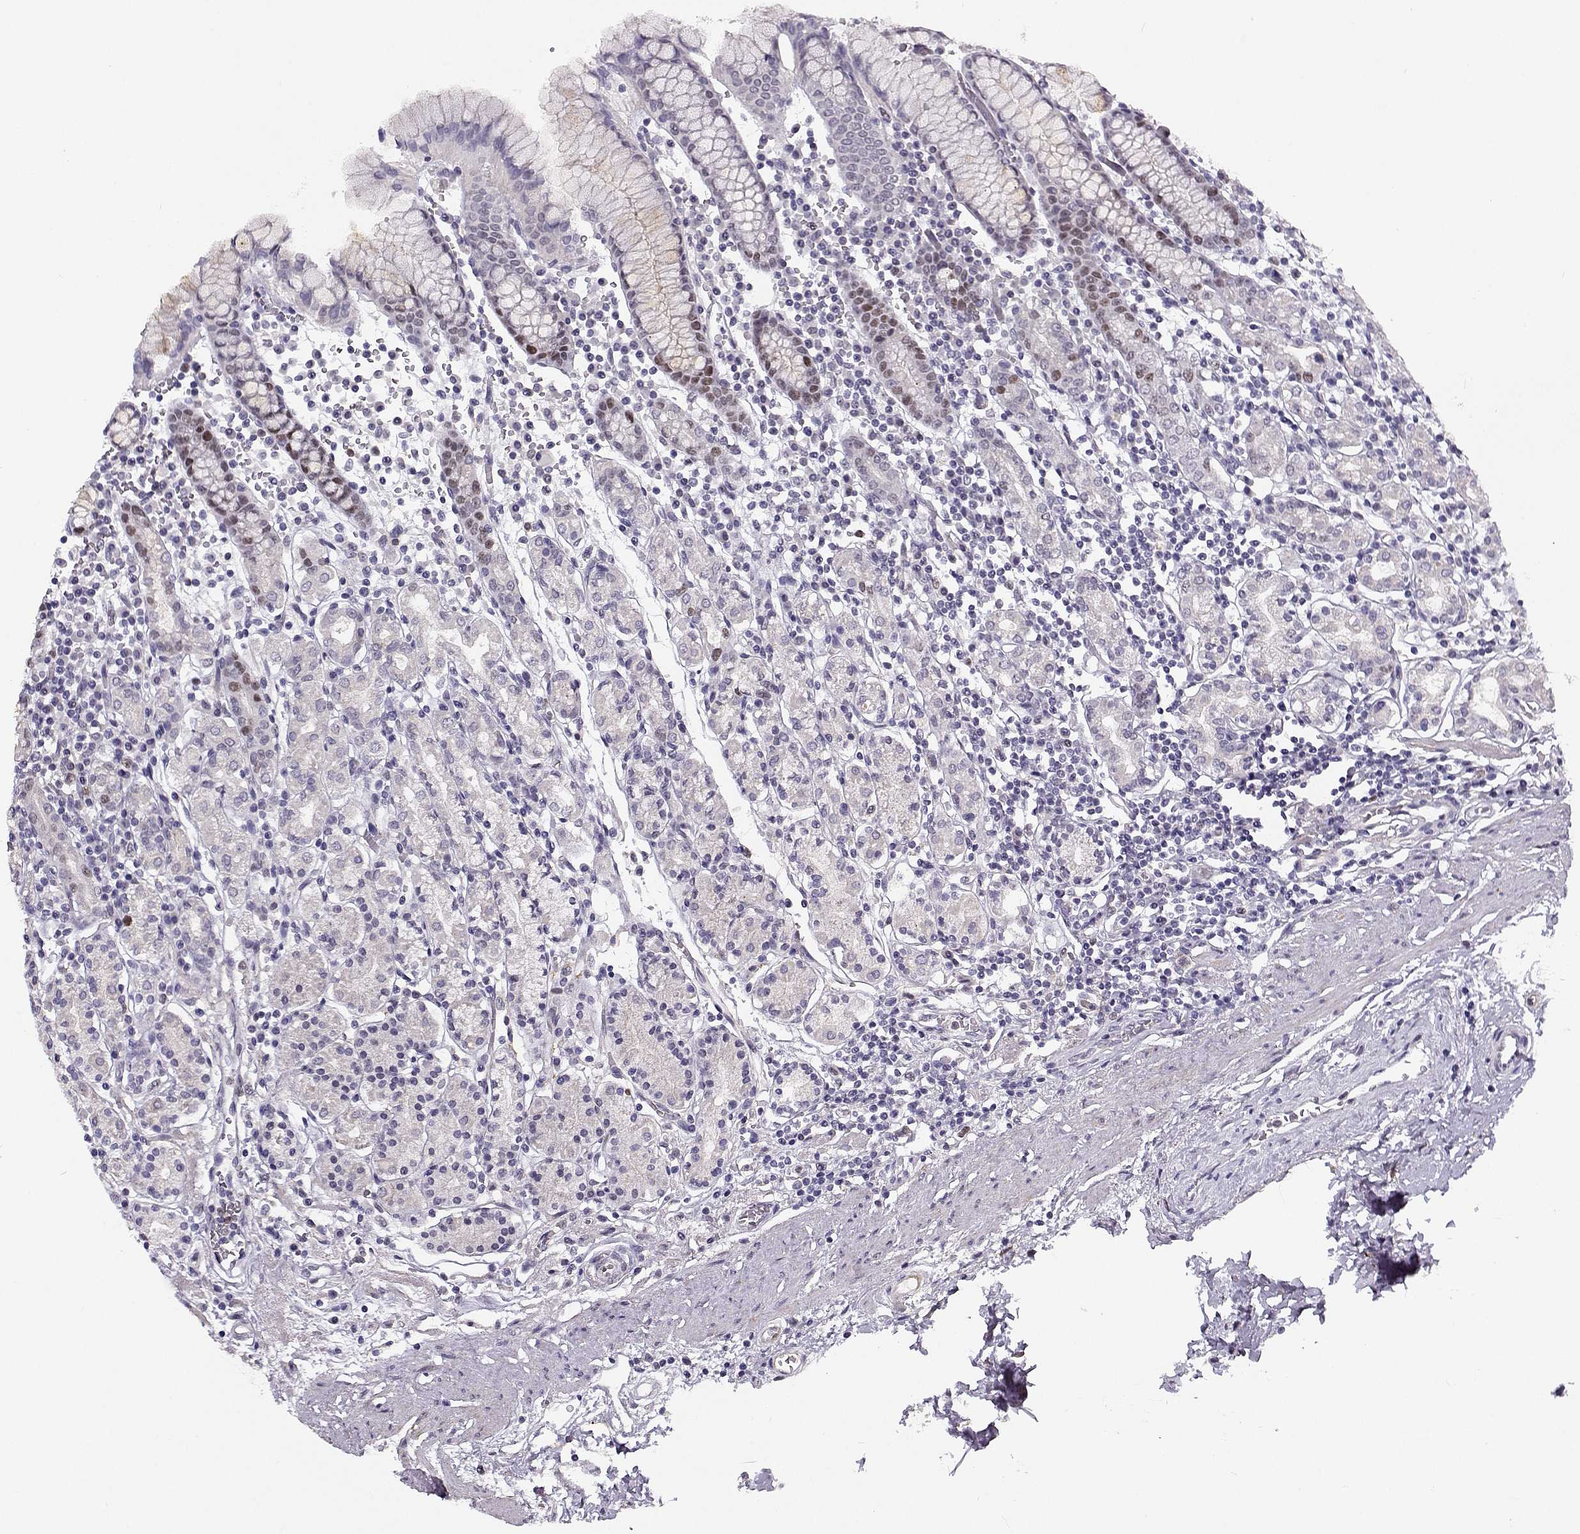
{"staining": {"intensity": "moderate", "quantity": "<25%", "location": "nuclear"}, "tissue": "stomach", "cell_type": "Glandular cells", "image_type": "normal", "snomed": [{"axis": "morphology", "description": "Normal tissue, NOS"}, {"axis": "topography", "description": "Stomach, upper"}, {"axis": "topography", "description": "Stomach"}], "caption": "Immunohistochemistry (IHC) image of normal stomach: human stomach stained using immunohistochemistry demonstrates low levels of moderate protein expression localized specifically in the nuclear of glandular cells, appearing as a nuclear brown color.", "gene": "BACH1", "patient": {"sex": "male", "age": 62}}